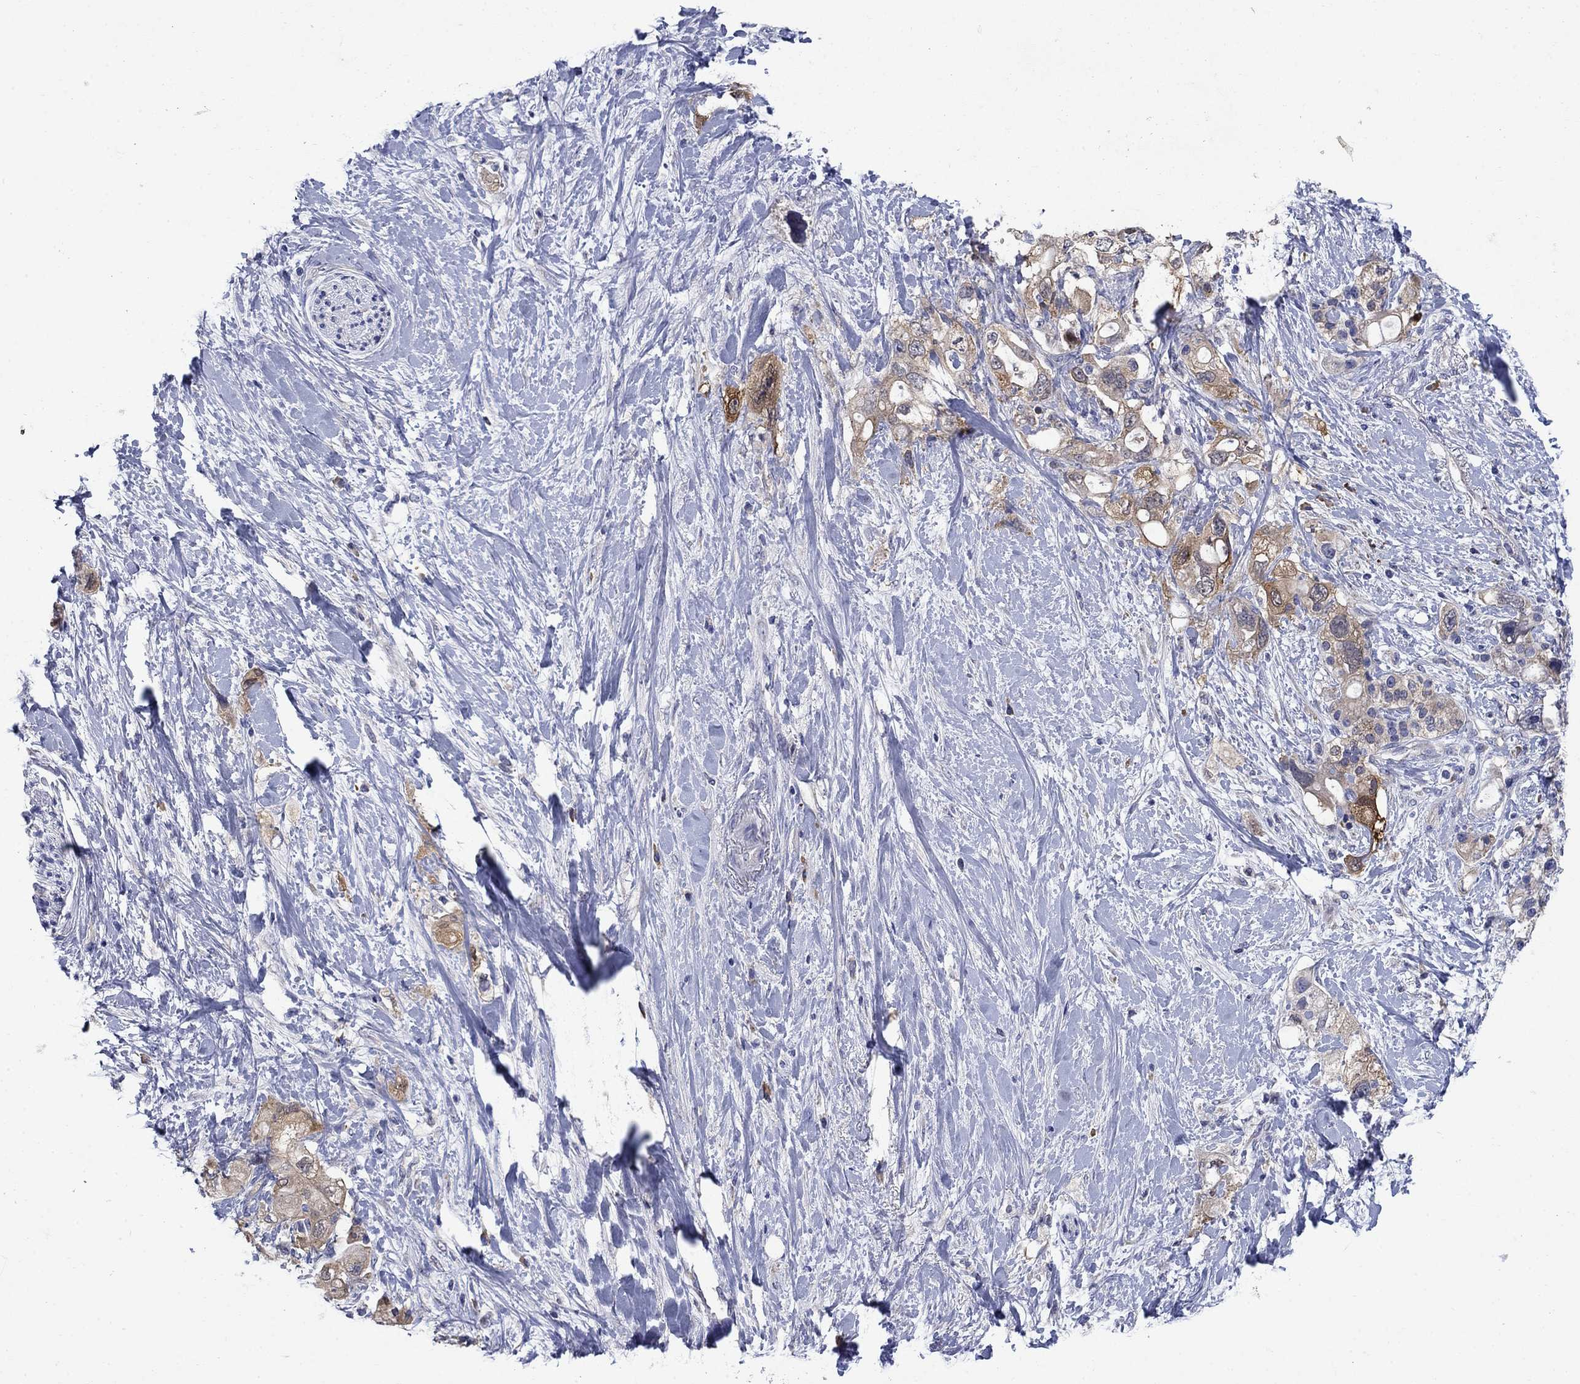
{"staining": {"intensity": "moderate", "quantity": "25%-75%", "location": "cytoplasmic/membranous"}, "tissue": "pancreatic cancer", "cell_type": "Tumor cells", "image_type": "cancer", "snomed": [{"axis": "morphology", "description": "Adenocarcinoma, NOS"}, {"axis": "topography", "description": "Pancreas"}], "caption": "Pancreatic cancer tissue reveals moderate cytoplasmic/membranous expression in about 25%-75% of tumor cells, visualized by immunohistochemistry. The protein is stained brown, and the nuclei are stained in blue (DAB (3,3'-diaminobenzidine) IHC with brightfield microscopy, high magnification).", "gene": "SULT2B1", "patient": {"sex": "female", "age": 56}}